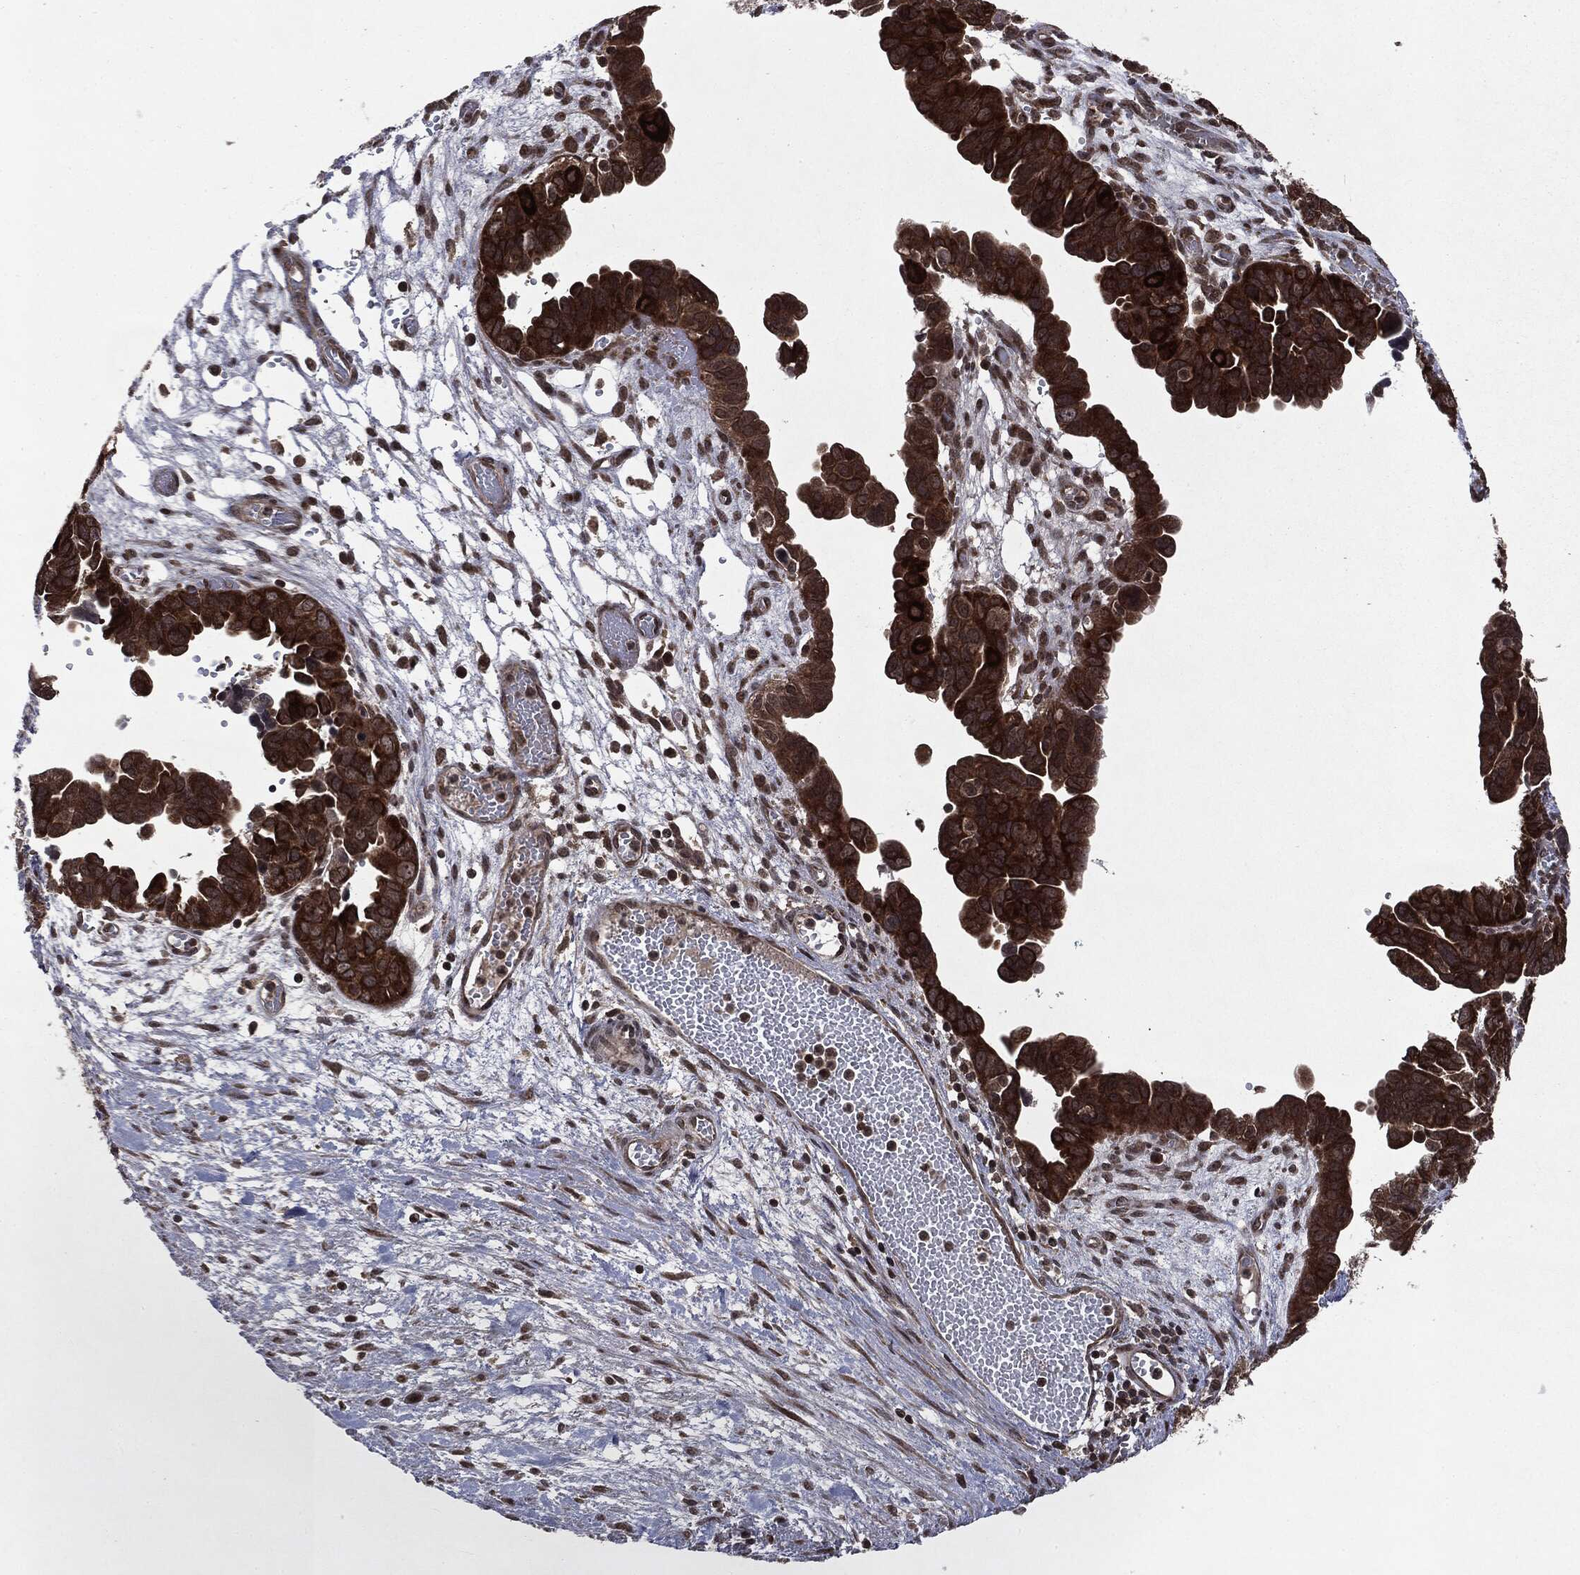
{"staining": {"intensity": "strong", "quantity": ">75%", "location": "cytoplasmic/membranous"}, "tissue": "ovarian cancer", "cell_type": "Tumor cells", "image_type": "cancer", "snomed": [{"axis": "morphology", "description": "Cystadenocarcinoma, serous, NOS"}, {"axis": "topography", "description": "Ovary"}], "caption": "Immunohistochemical staining of human ovarian serous cystadenocarcinoma reveals high levels of strong cytoplasmic/membranous protein expression in about >75% of tumor cells.", "gene": "STAU2", "patient": {"sex": "female", "age": 64}}